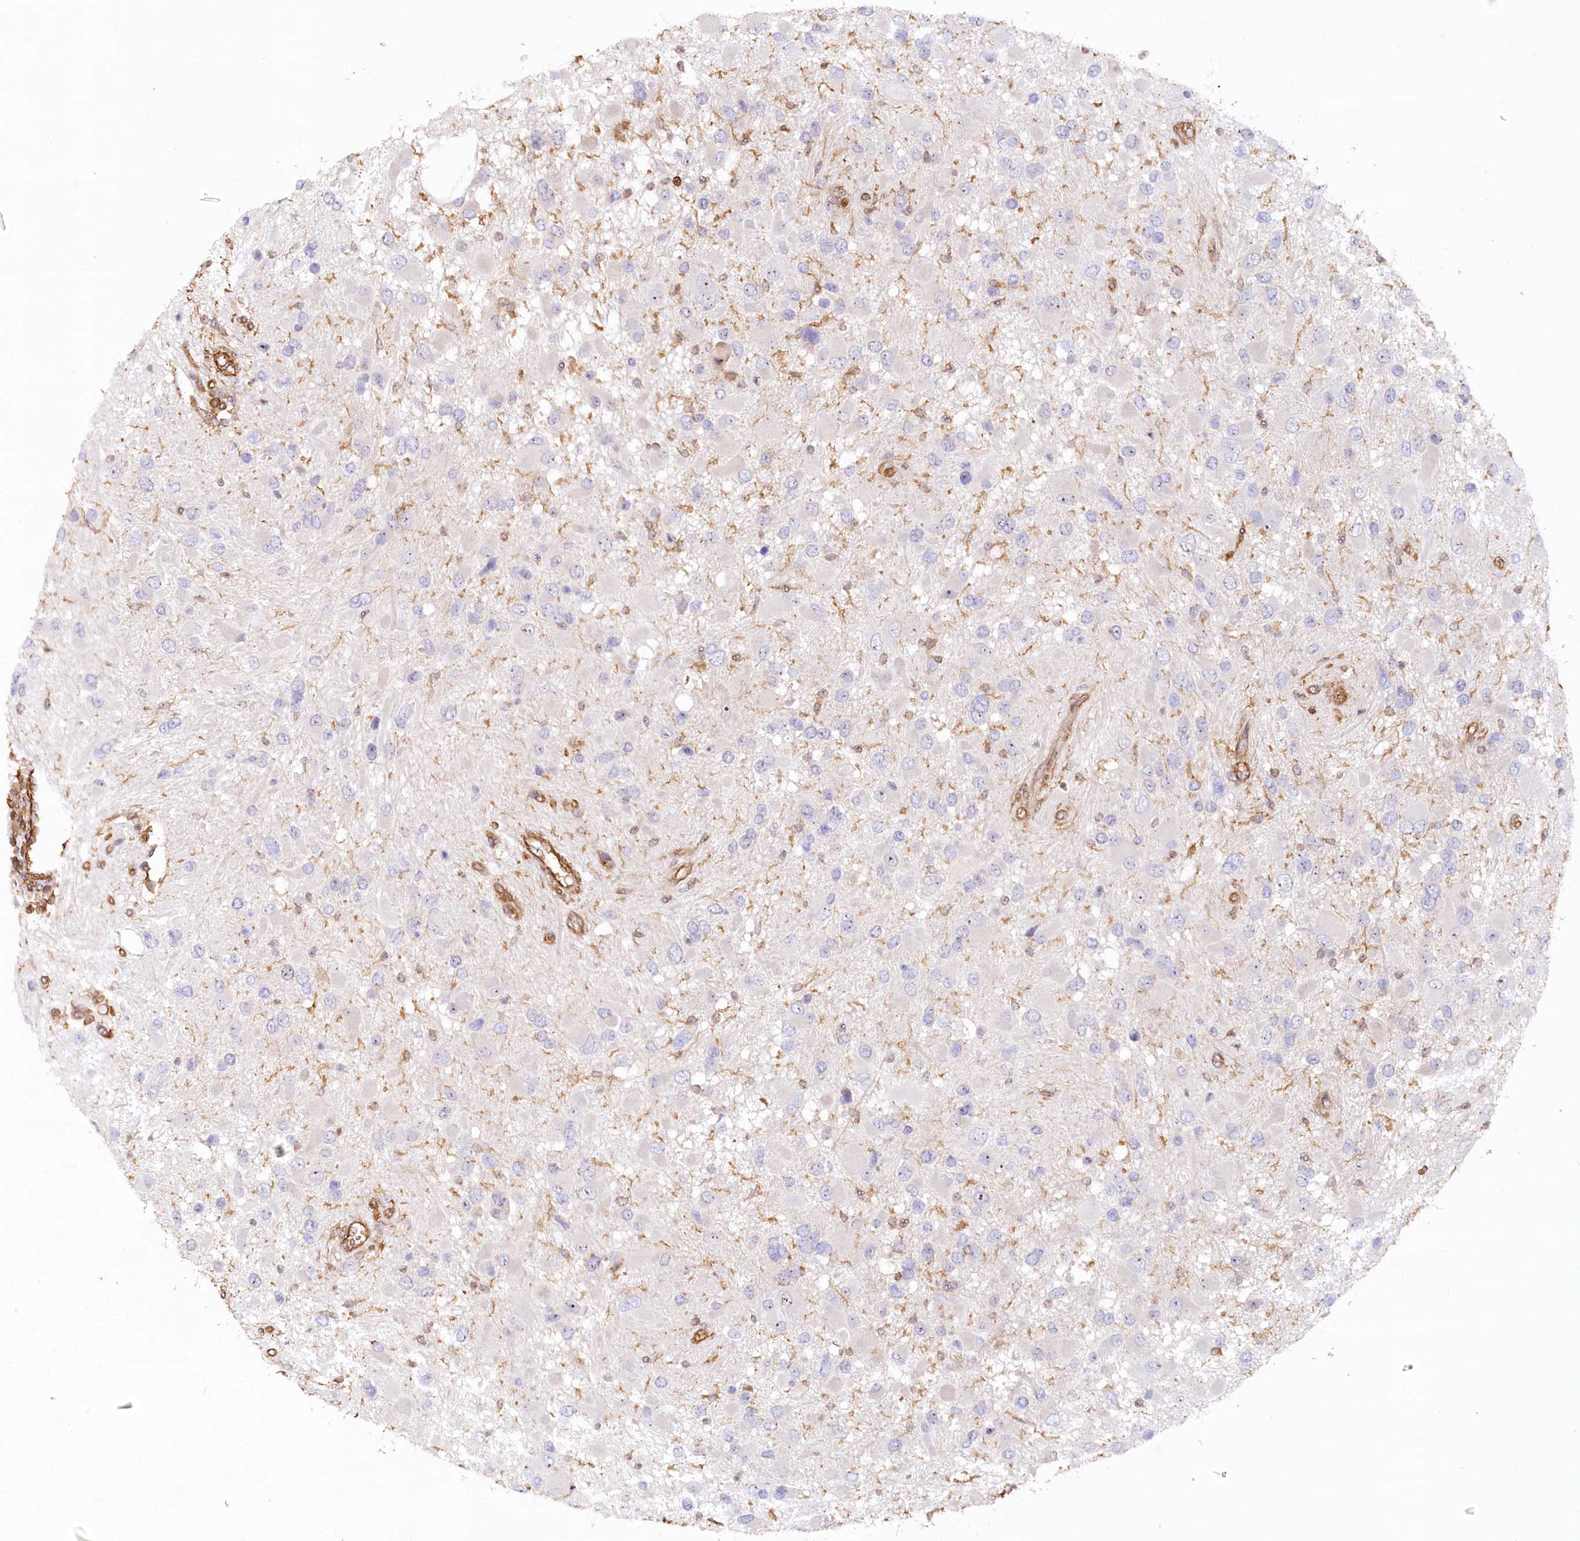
{"staining": {"intensity": "negative", "quantity": "none", "location": "none"}, "tissue": "glioma", "cell_type": "Tumor cells", "image_type": "cancer", "snomed": [{"axis": "morphology", "description": "Glioma, malignant, High grade"}, {"axis": "topography", "description": "Brain"}], "caption": "Immunohistochemistry image of neoplastic tissue: glioma stained with DAB (3,3'-diaminobenzidine) demonstrates no significant protein expression in tumor cells.", "gene": "WDR36", "patient": {"sex": "male", "age": 53}}